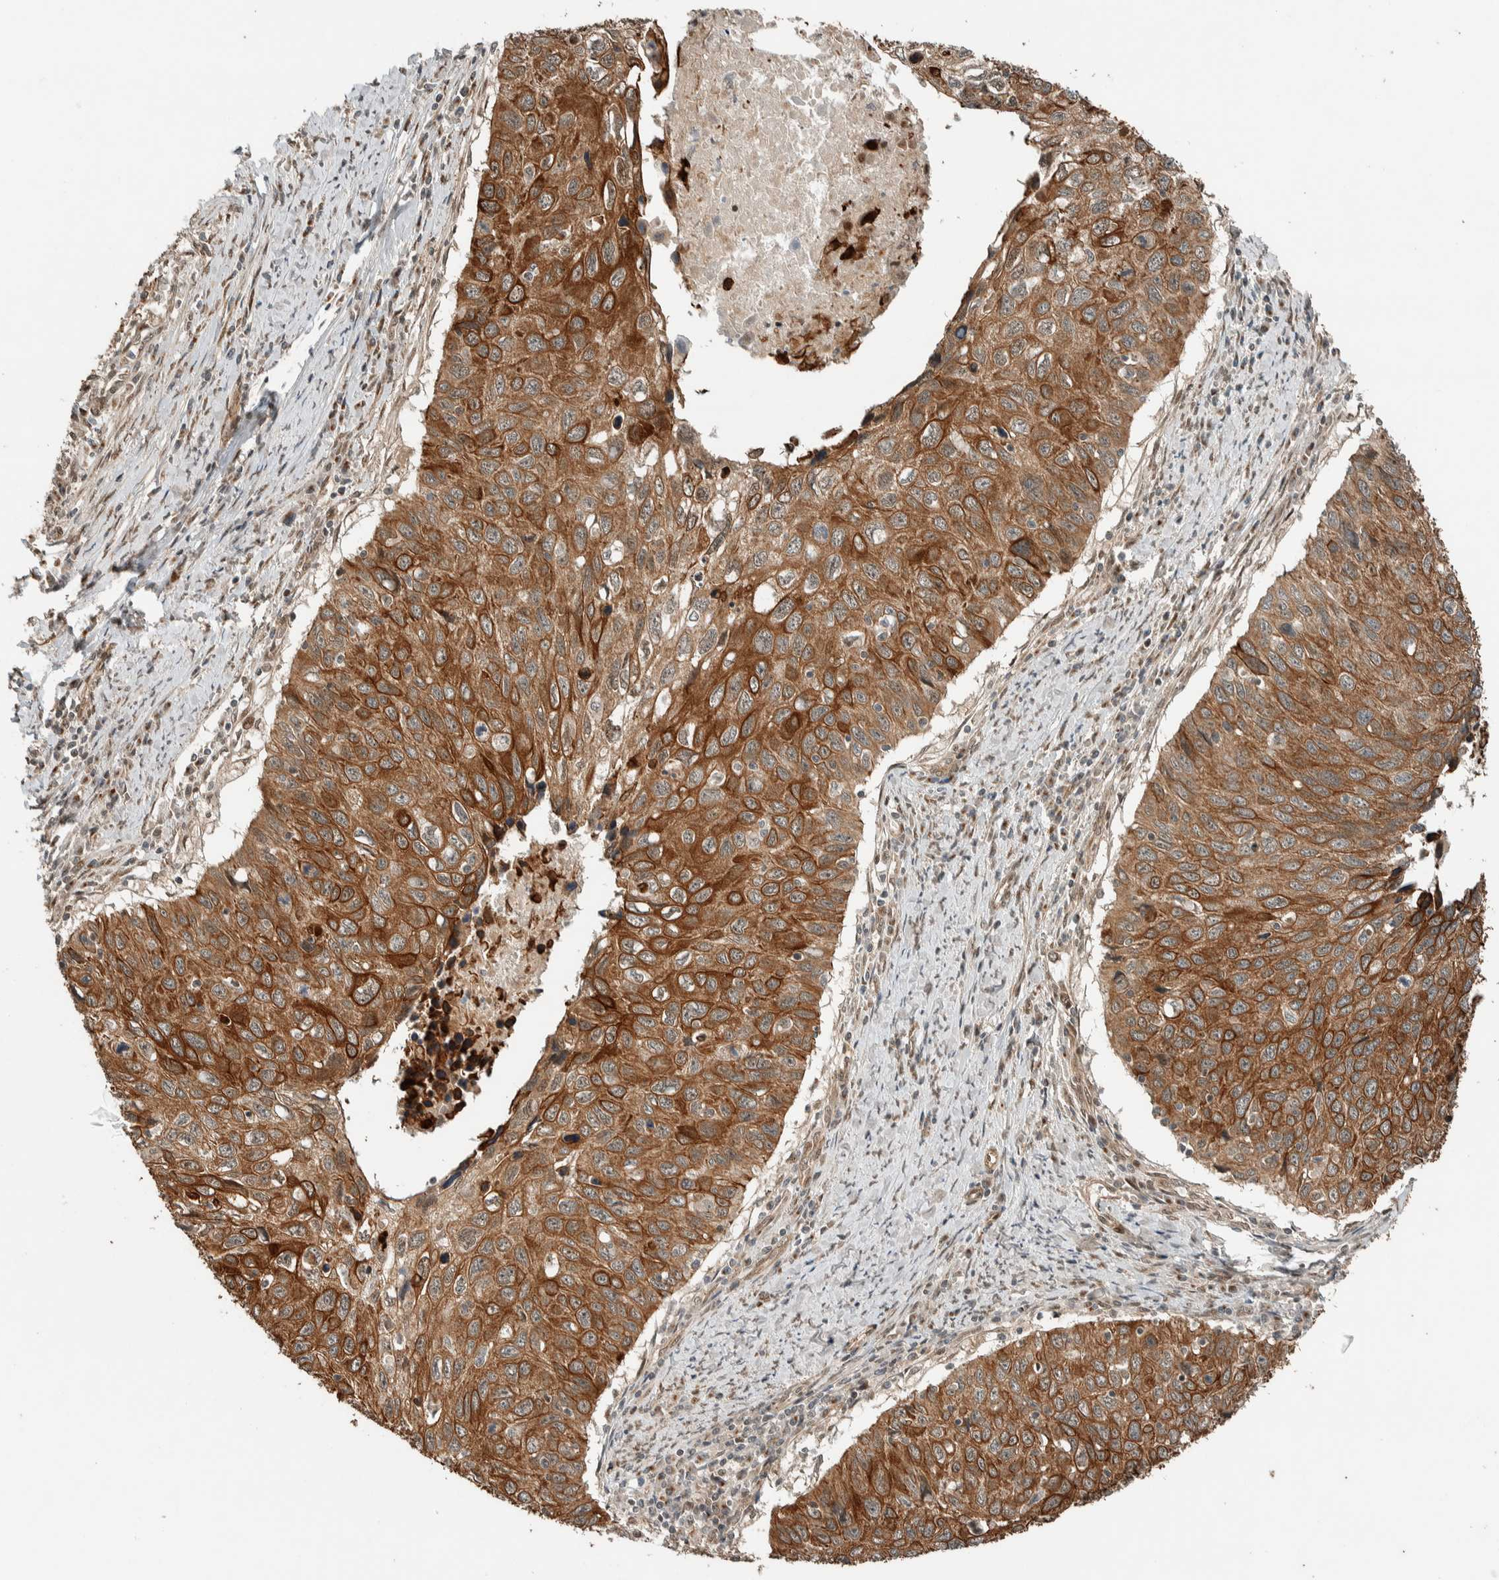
{"staining": {"intensity": "moderate", "quantity": ">75%", "location": "cytoplasmic/membranous"}, "tissue": "cervical cancer", "cell_type": "Tumor cells", "image_type": "cancer", "snomed": [{"axis": "morphology", "description": "Squamous cell carcinoma, NOS"}, {"axis": "topography", "description": "Cervix"}], "caption": "Immunohistochemical staining of cervical cancer demonstrates medium levels of moderate cytoplasmic/membranous protein positivity in approximately >75% of tumor cells.", "gene": "STXBP4", "patient": {"sex": "female", "age": 53}}